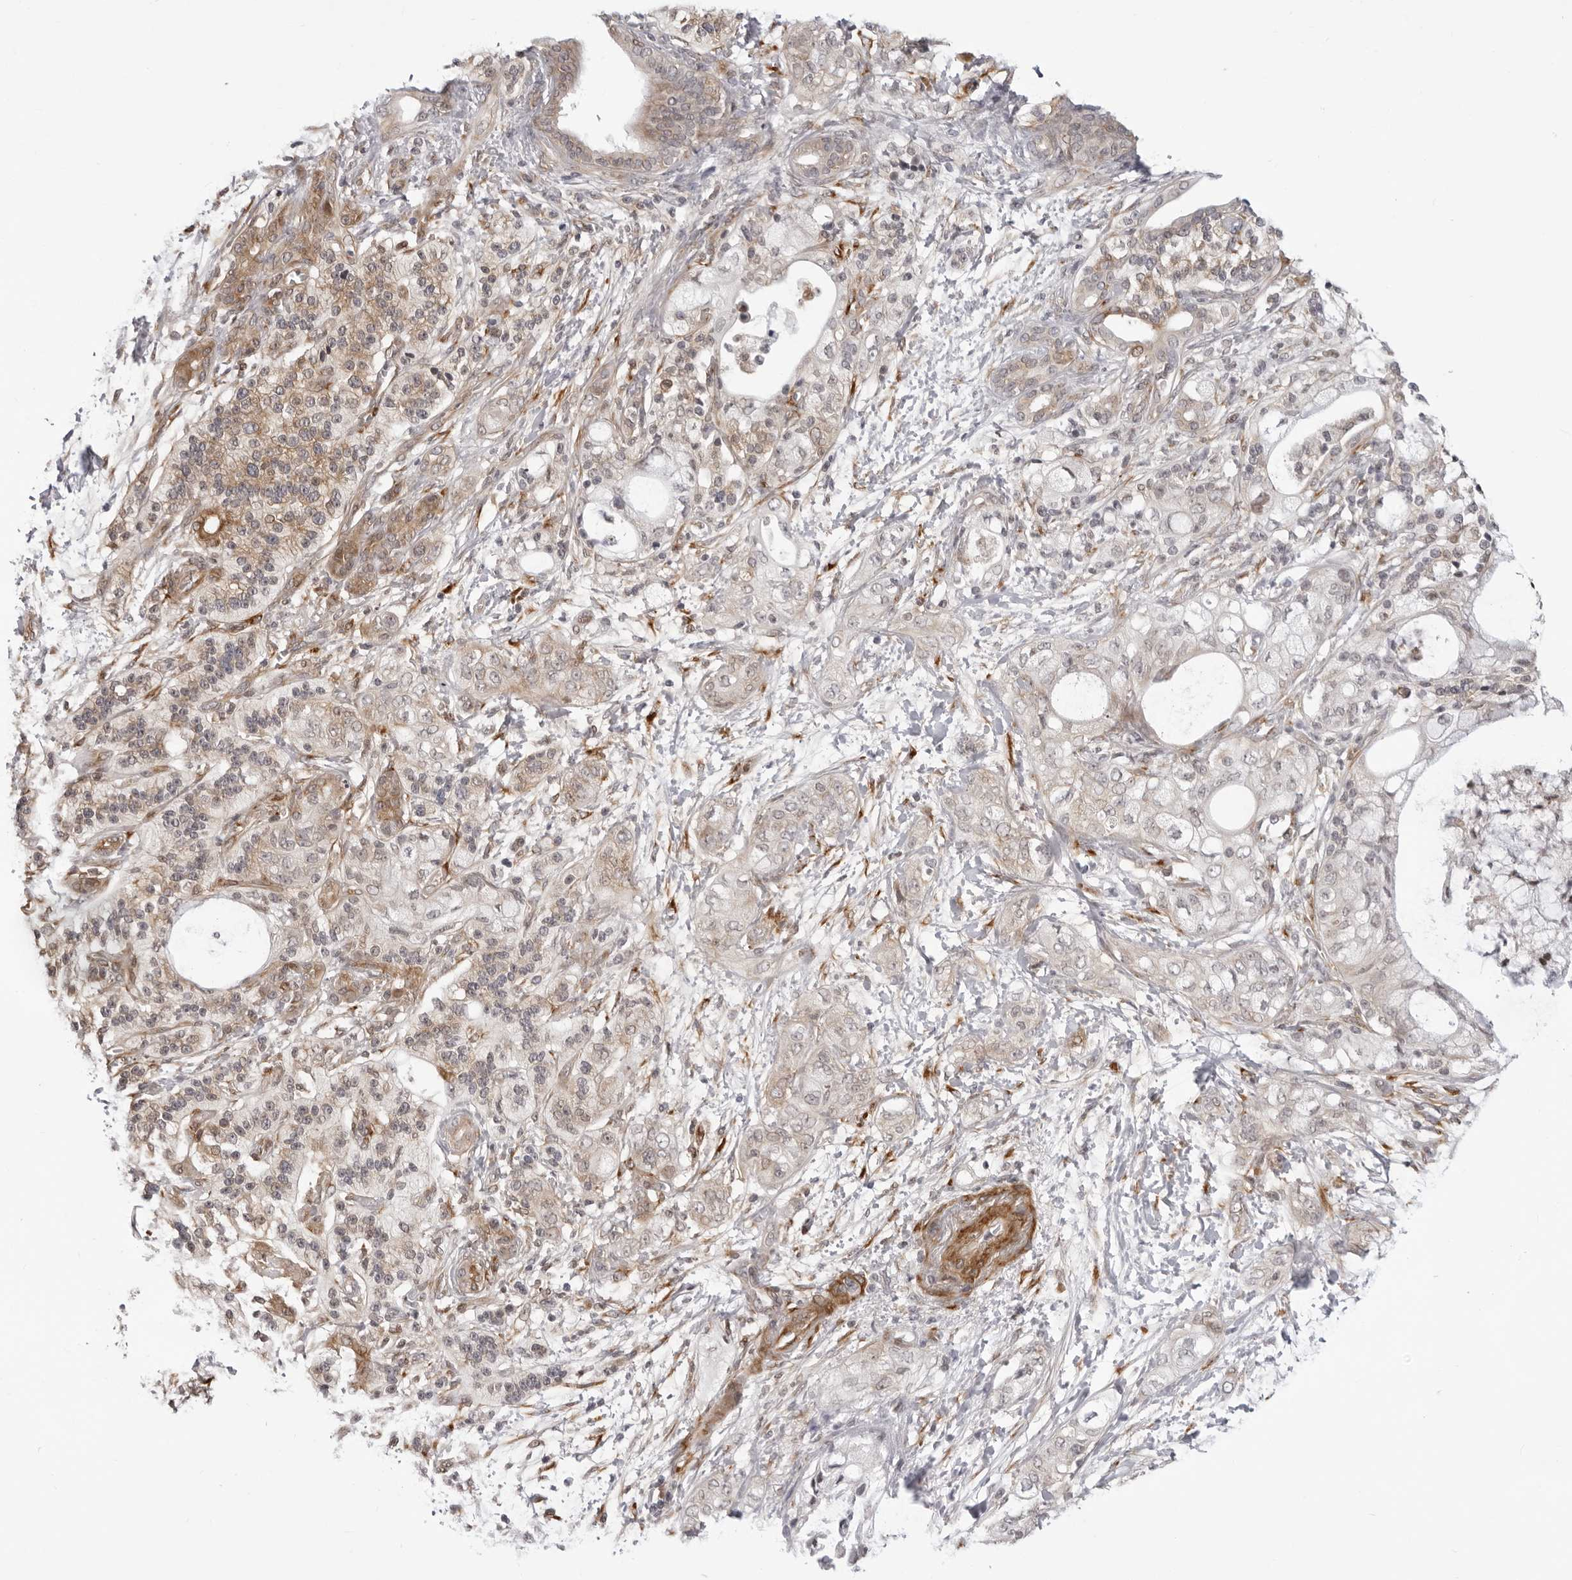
{"staining": {"intensity": "weak", "quantity": "25%-75%", "location": "cytoplasmic/membranous"}, "tissue": "pancreatic cancer", "cell_type": "Tumor cells", "image_type": "cancer", "snomed": [{"axis": "morphology", "description": "Adenocarcinoma, NOS"}, {"axis": "topography", "description": "Pancreas"}], "caption": "Human pancreatic cancer (adenocarcinoma) stained for a protein (brown) displays weak cytoplasmic/membranous positive expression in approximately 25%-75% of tumor cells.", "gene": "SRGAP2", "patient": {"sex": "male", "age": 70}}